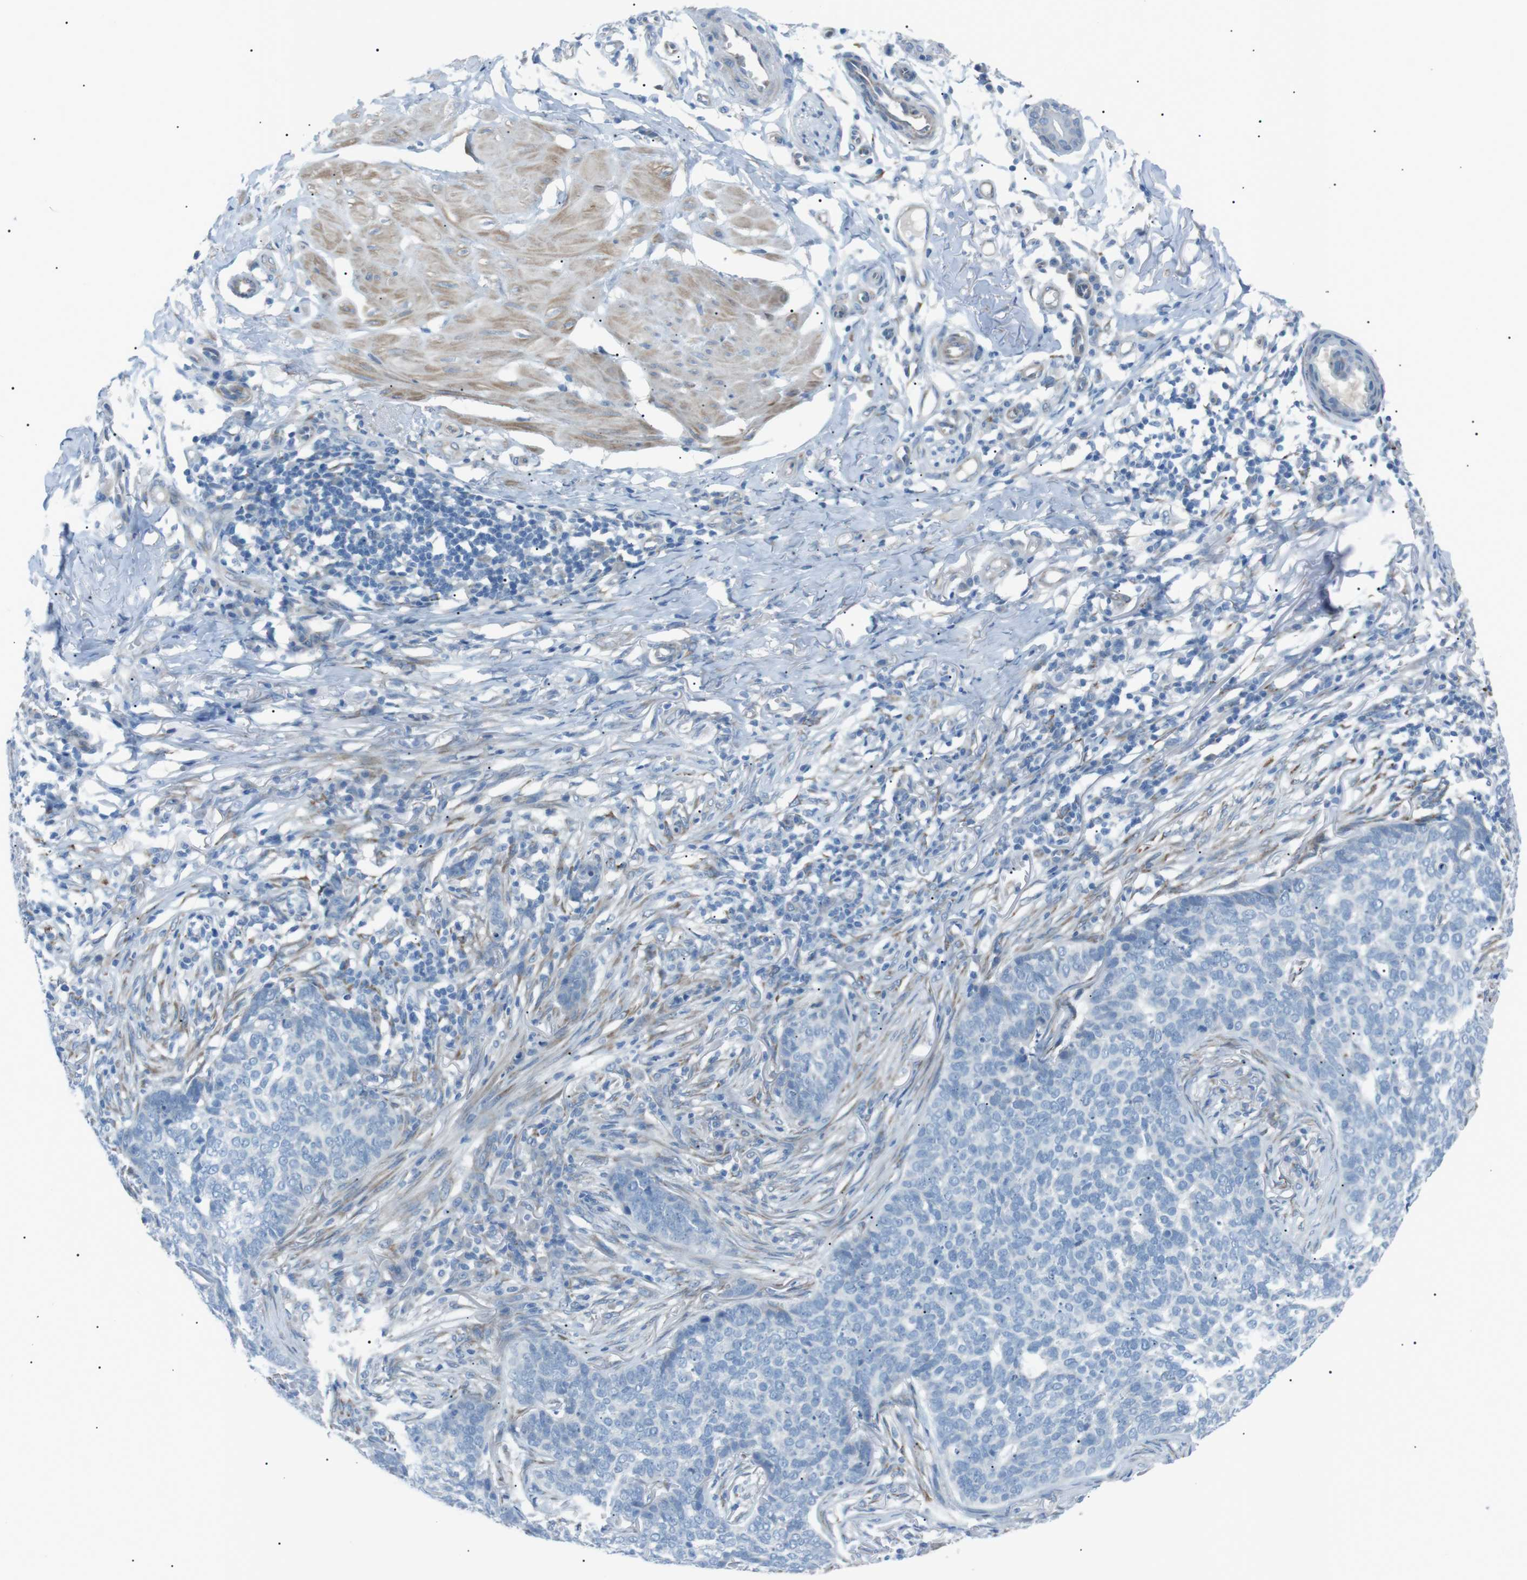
{"staining": {"intensity": "negative", "quantity": "none", "location": "none"}, "tissue": "skin cancer", "cell_type": "Tumor cells", "image_type": "cancer", "snomed": [{"axis": "morphology", "description": "Basal cell carcinoma"}, {"axis": "topography", "description": "Skin"}], "caption": "An image of human basal cell carcinoma (skin) is negative for staining in tumor cells.", "gene": "MTARC2", "patient": {"sex": "male", "age": 85}}